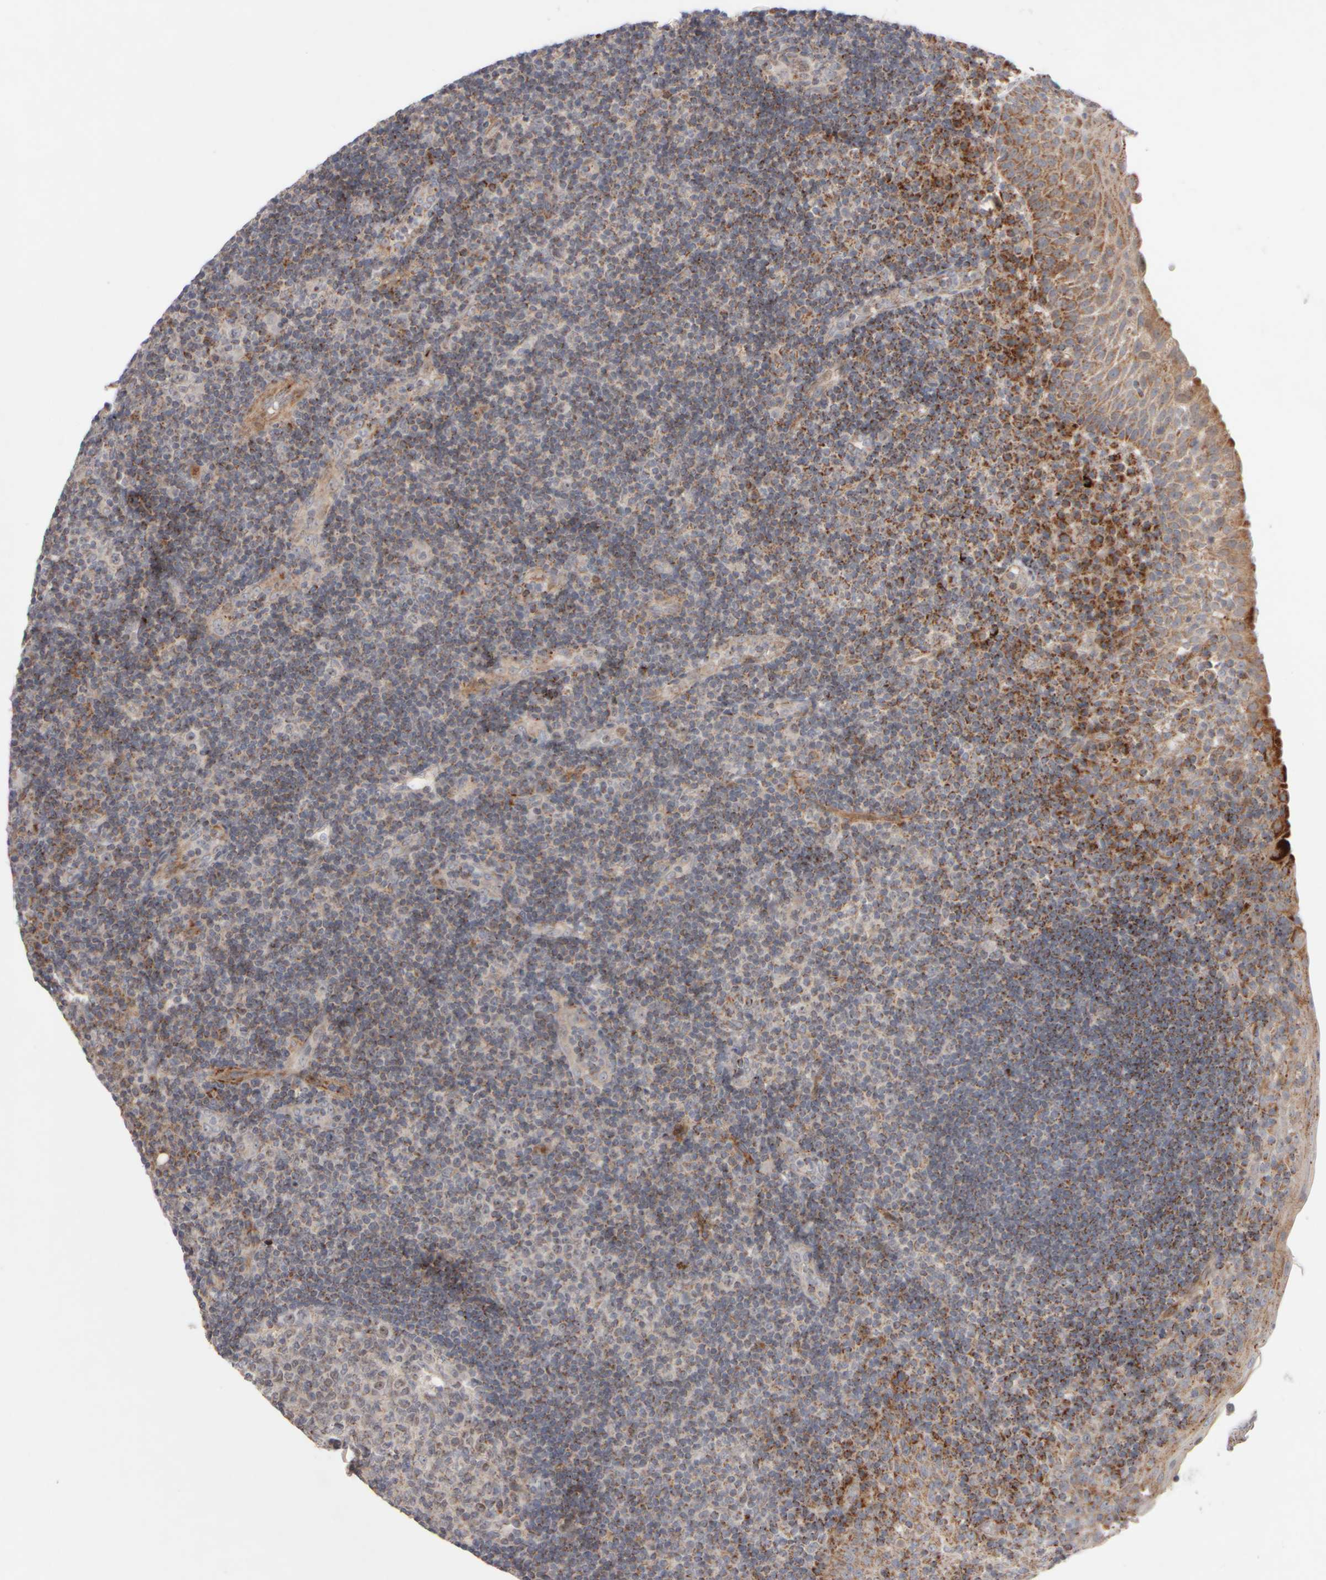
{"staining": {"intensity": "moderate", "quantity": "25%-75%", "location": "cytoplasmic/membranous"}, "tissue": "tonsil", "cell_type": "Germinal center cells", "image_type": "normal", "snomed": [{"axis": "morphology", "description": "Normal tissue, NOS"}, {"axis": "topography", "description": "Tonsil"}], "caption": "Tonsil stained for a protein exhibits moderate cytoplasmic/membranous positivity in germinal center cells. (brown staining indicates protein expression, while blue staining denotes nuclei).", "gene": "CHADL", "patient": {"sex": "female", "age": 40}}